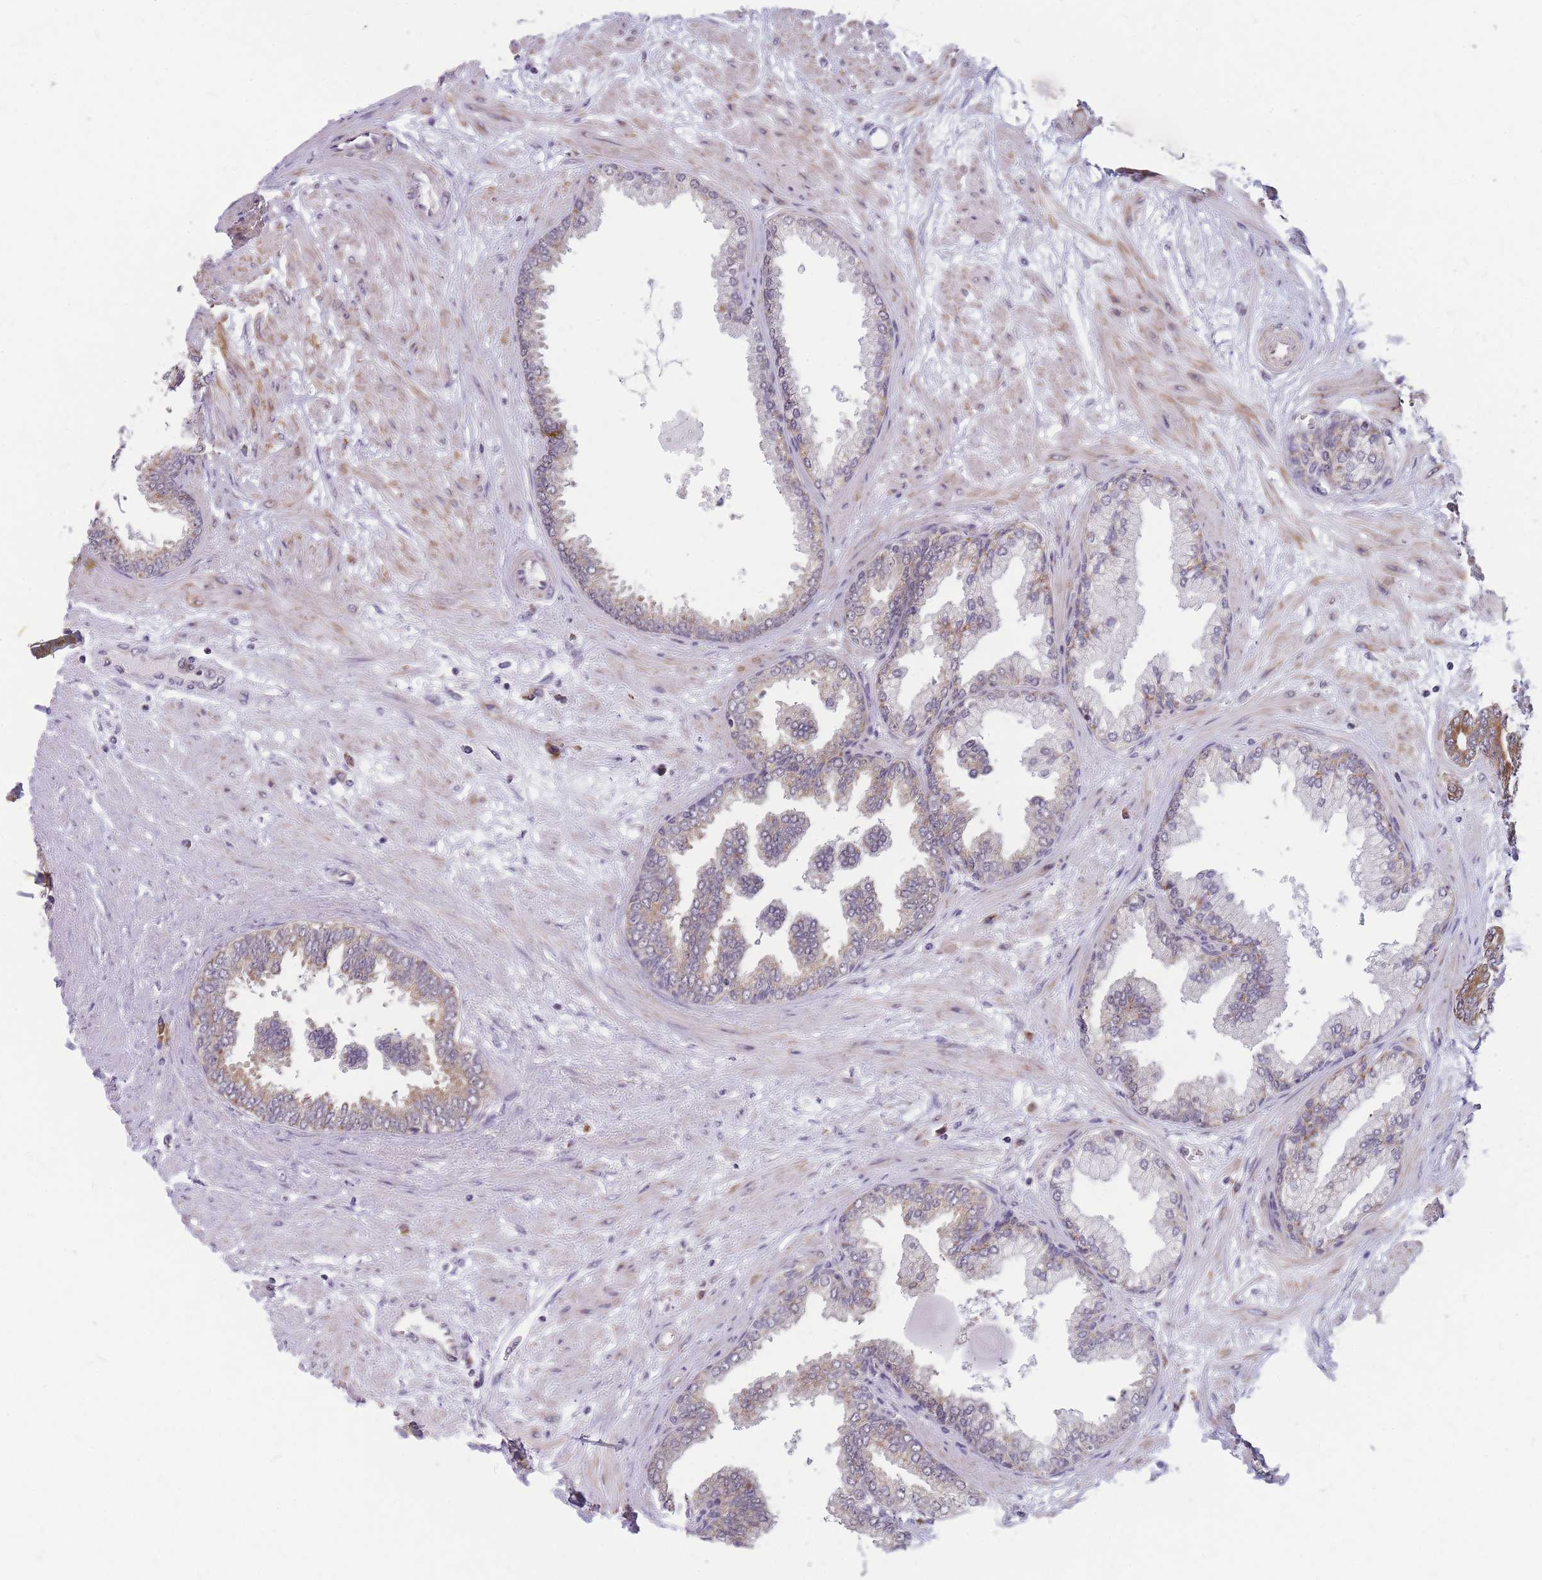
{"staining": {"intensity": "moderate", "quantity": "<25%", "location": "cytoplasmic/membranous"}, "tissue": "prostate cancer", "cell_type": "Tumor cells", "image_type": "cancer", "snomed": [{"axis": "morphology", "description": "Adenocarcinoma, Low grade"}, {"axis": "topography", "description": "Prostate"}], "caption": "About <25% of tumor cells in prostate cancer (adenocarcinoma (low-grade)) exhibit moderate cytoplasmic/membranous protein expression as visualized by brown immunohistochemical staining.", "gene": "MRPL23", "patient": {"sex": "male", "age": 64}}